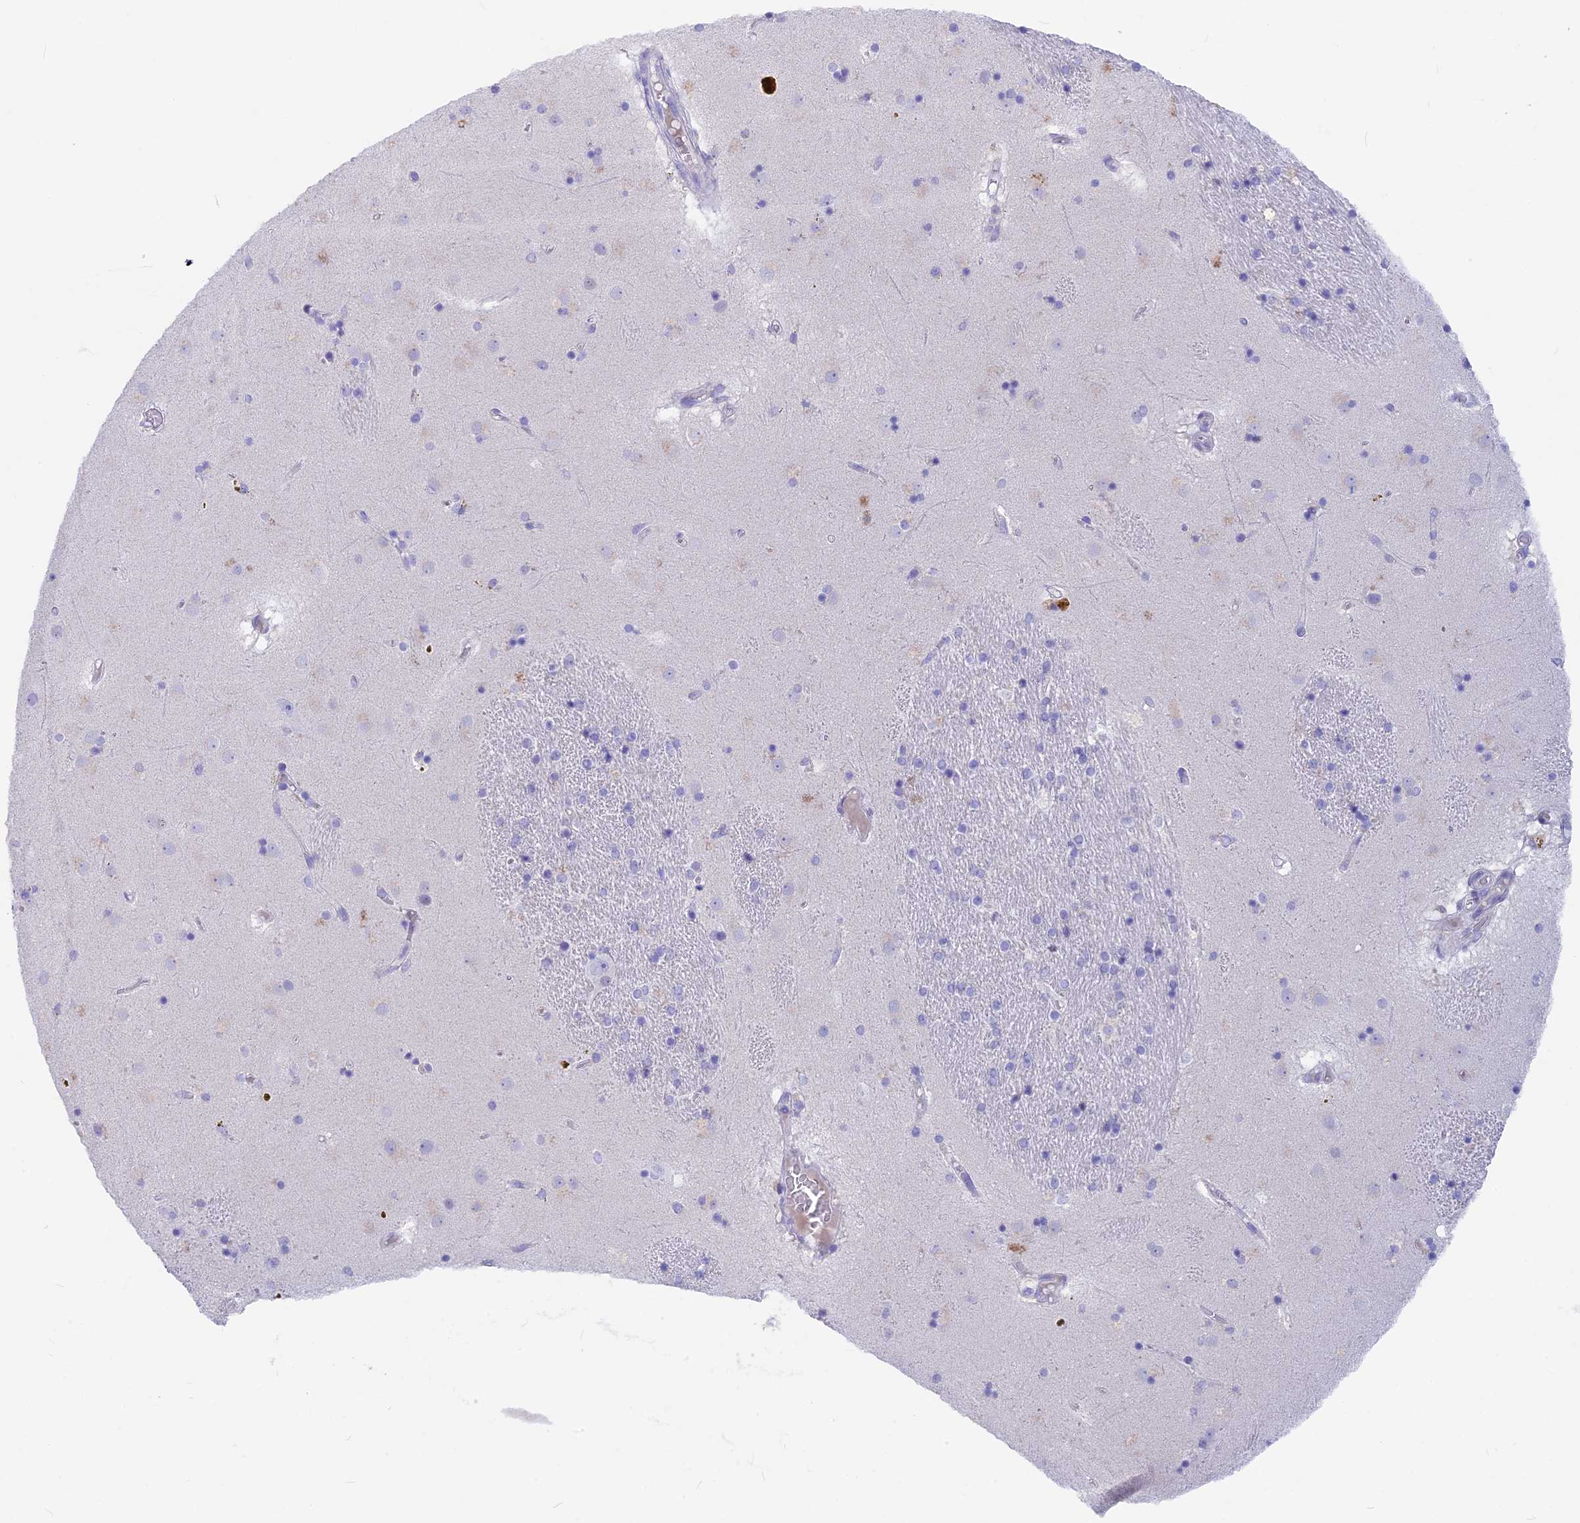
{"staining": {"intensity": "negative", "quantity": "none", "location": "none"}, "tissue": "caudate", "cell_type": "Glial cells", "image_type": "normal", "snomed": [{"axis": "morphology", "description": "Normal tissue, NOS"}, {"axis": "topography", "description": "Lateral ventricle wall"}], "caption": "This is an immunohistochemistry (IHC) image of benign human caudate. There is no expression in glial cells.", "gene": "SNTN", "patient": {"sex": "male", "age": 70}}